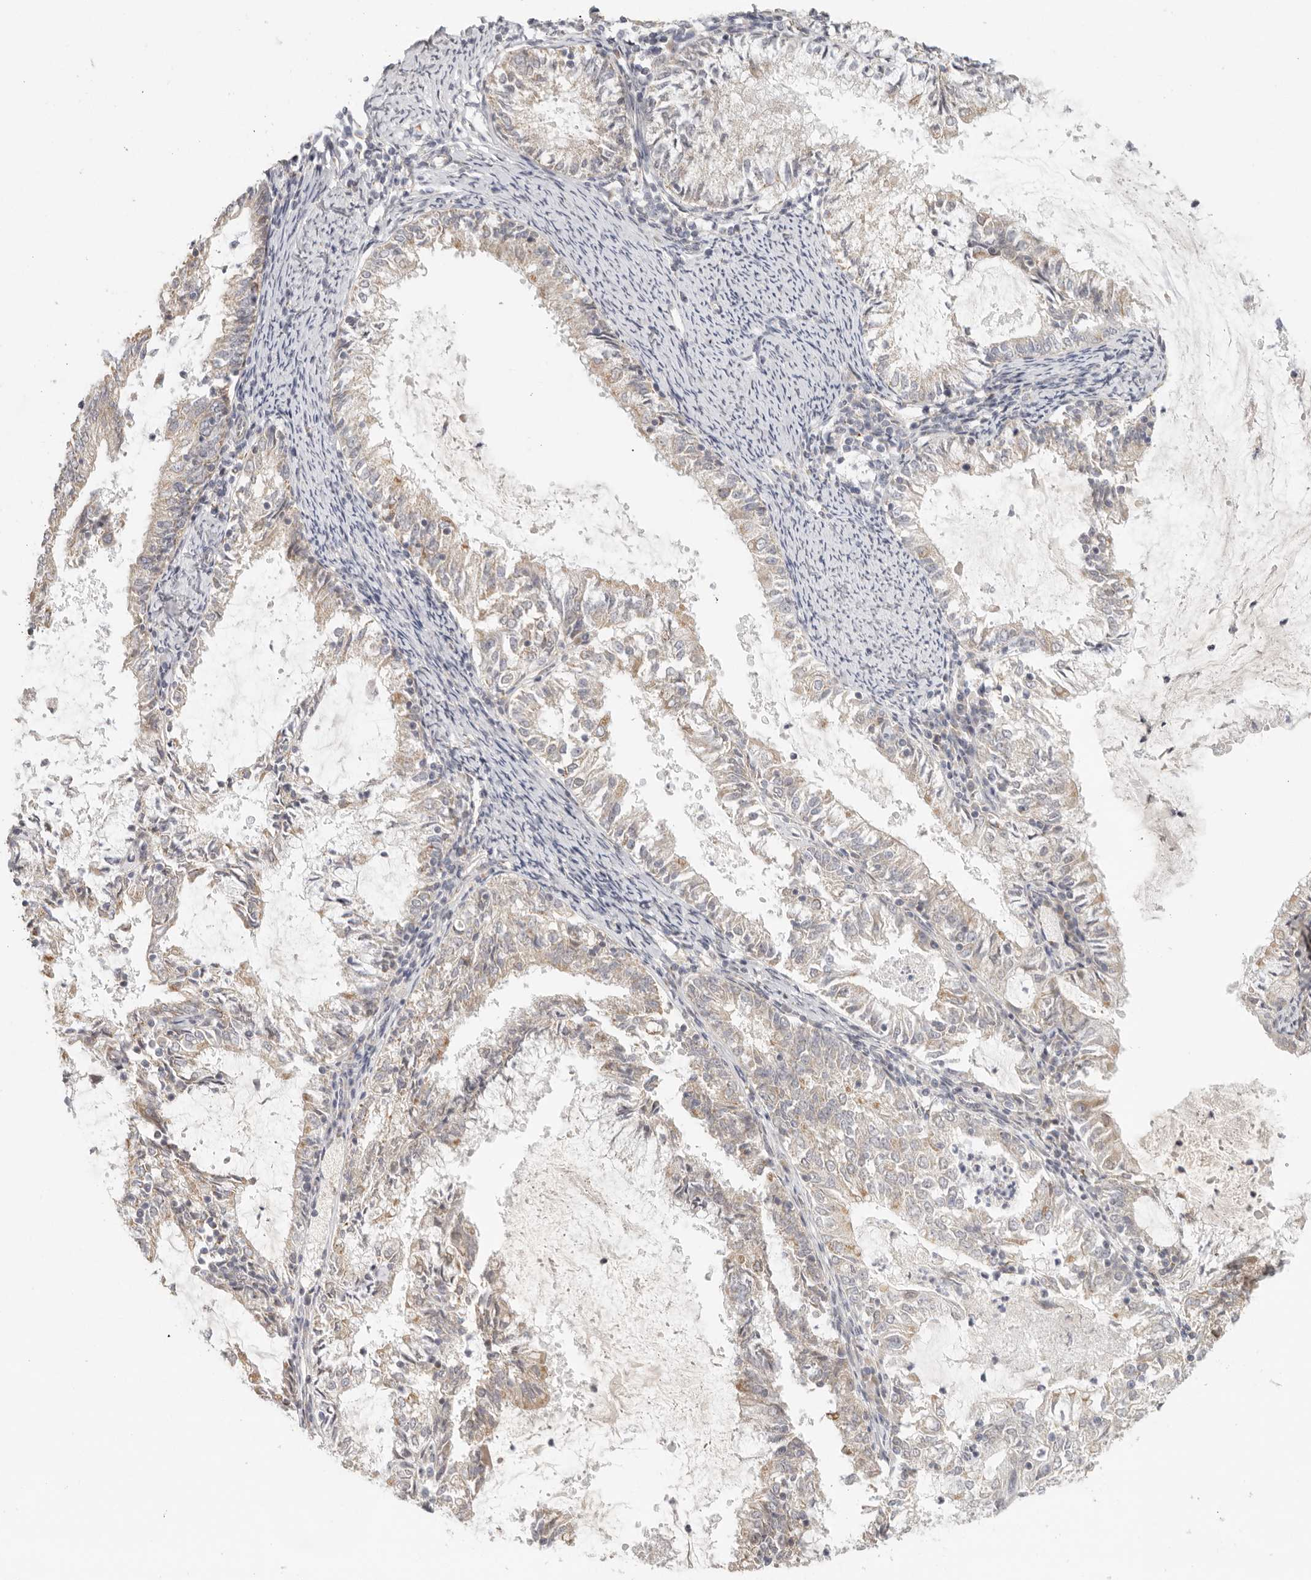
{"staining": {"intensity": "moderate", "quantity": ">75%", "location": "cytoplasmic/membranous"}, "tissue": "endometrial cancer", "cell_type": "Tumor cells", "image_type": "cancer", "snomed": [{"axis": "morphology", "description": "Adenocarcinoma, NOS"}, {"axis": "topography", "description": "Endometrium"}], "caption": "Immunohistochemistry of human adenocarcinoma (endometrial) shows medium levels of moderate cytoplasmic/membranous positivity in approximately >75% of tumor cells.", "gene": "KDF1", "patient": {"sex": "female", "age": 57}}